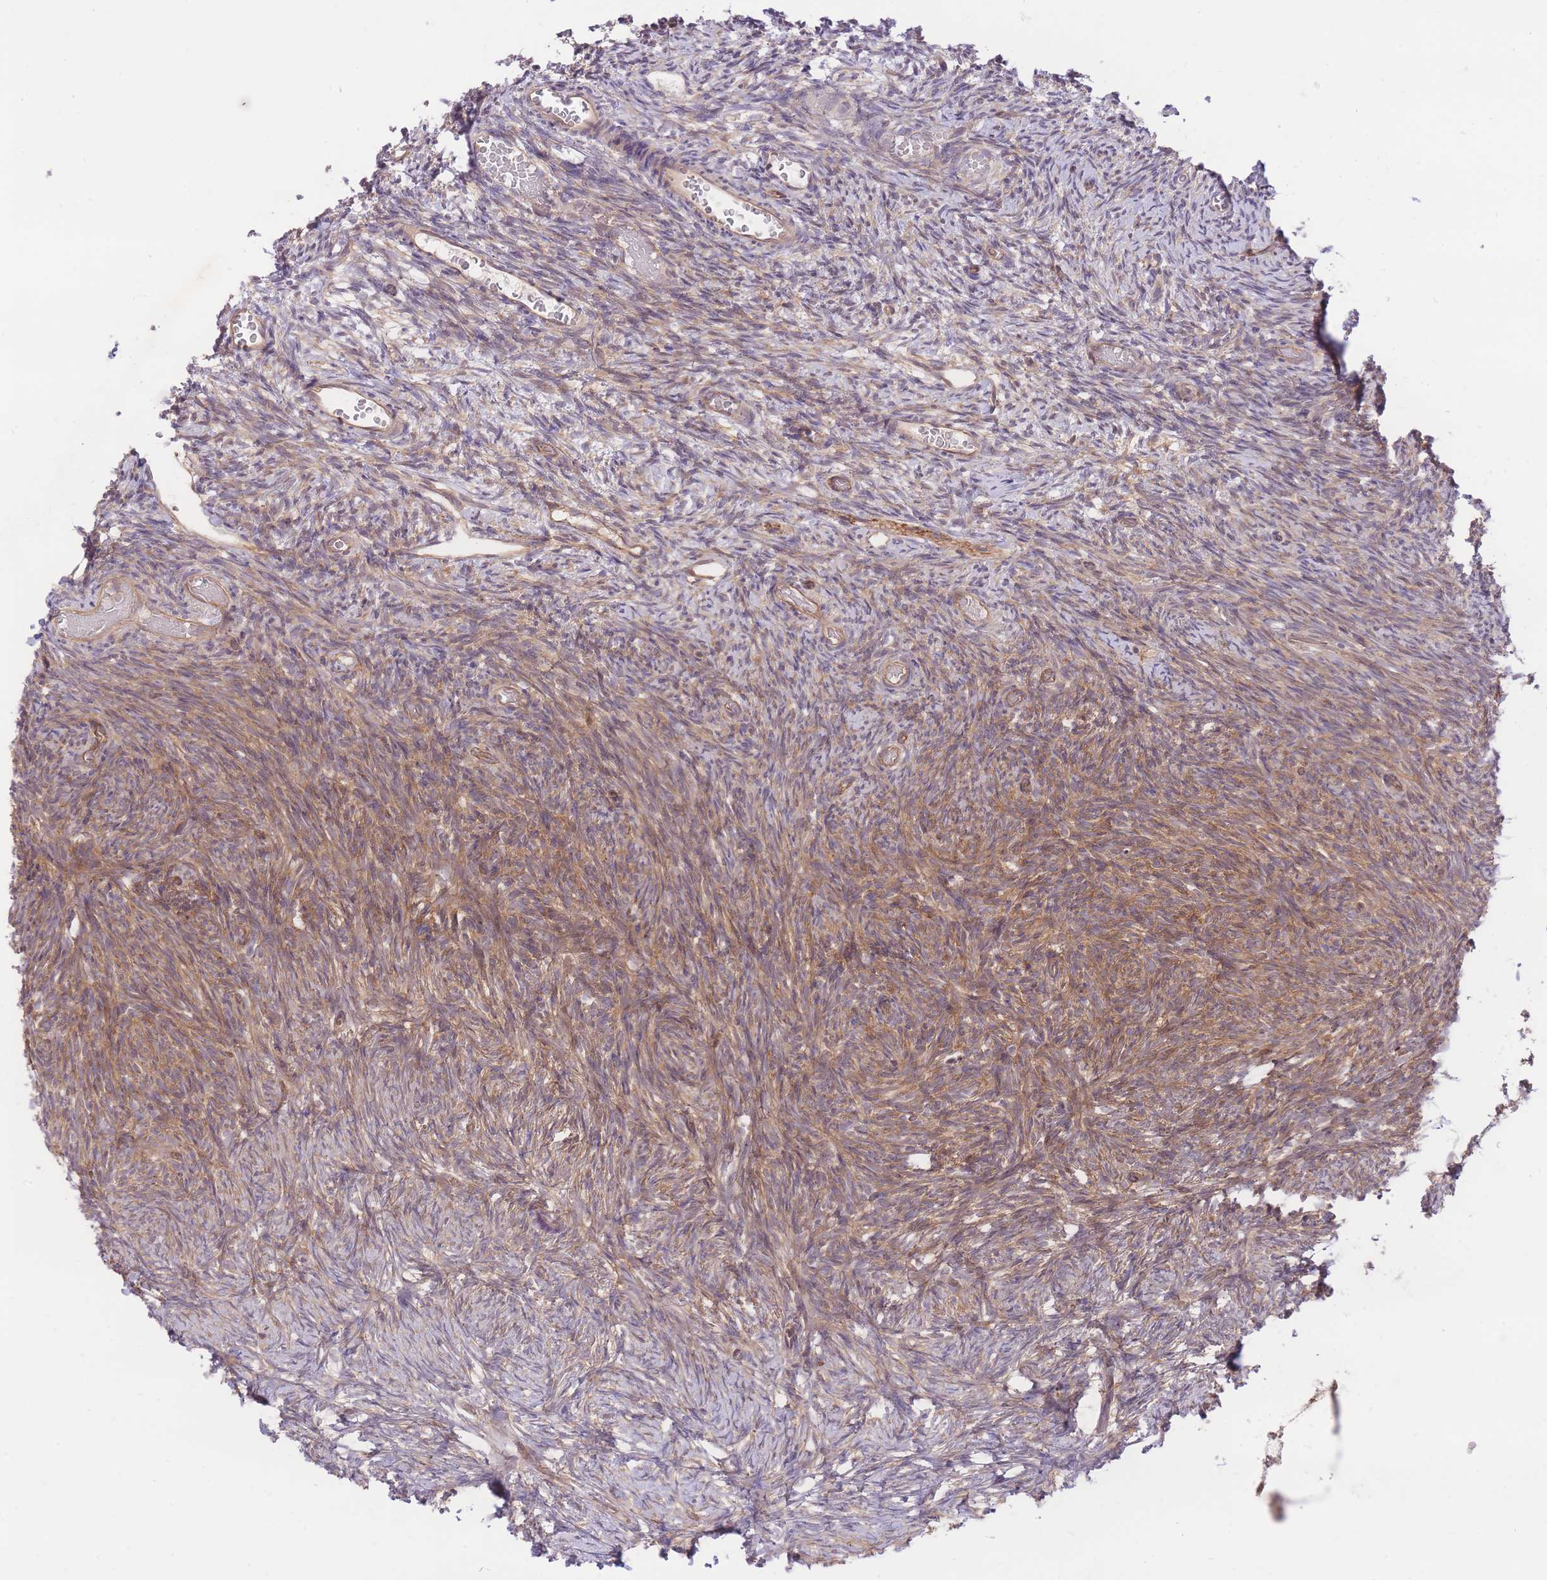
{"staining": {"intensity": "moderate", "quantity": "25%-75%", "location": "cytoplasmic/membranous"}, "tissue": "ovary", "cell_type": "Ovarian stroma cells", "image_type": "normal", "snomed": [{"axis": "morphology", "description": "Normal tissue, NOS"}, {"axis": "topography", "description": "Ovary"}], "caption": "A brown stain labels moderate cytoplasmic/membranous staining of a protein in ovarian stroma cells of benign human ovary. (Brightfield microscopy of DAB IHC at high magnification).", "gene": "PREP", "patient": {"sex": "female", "age": 39}}